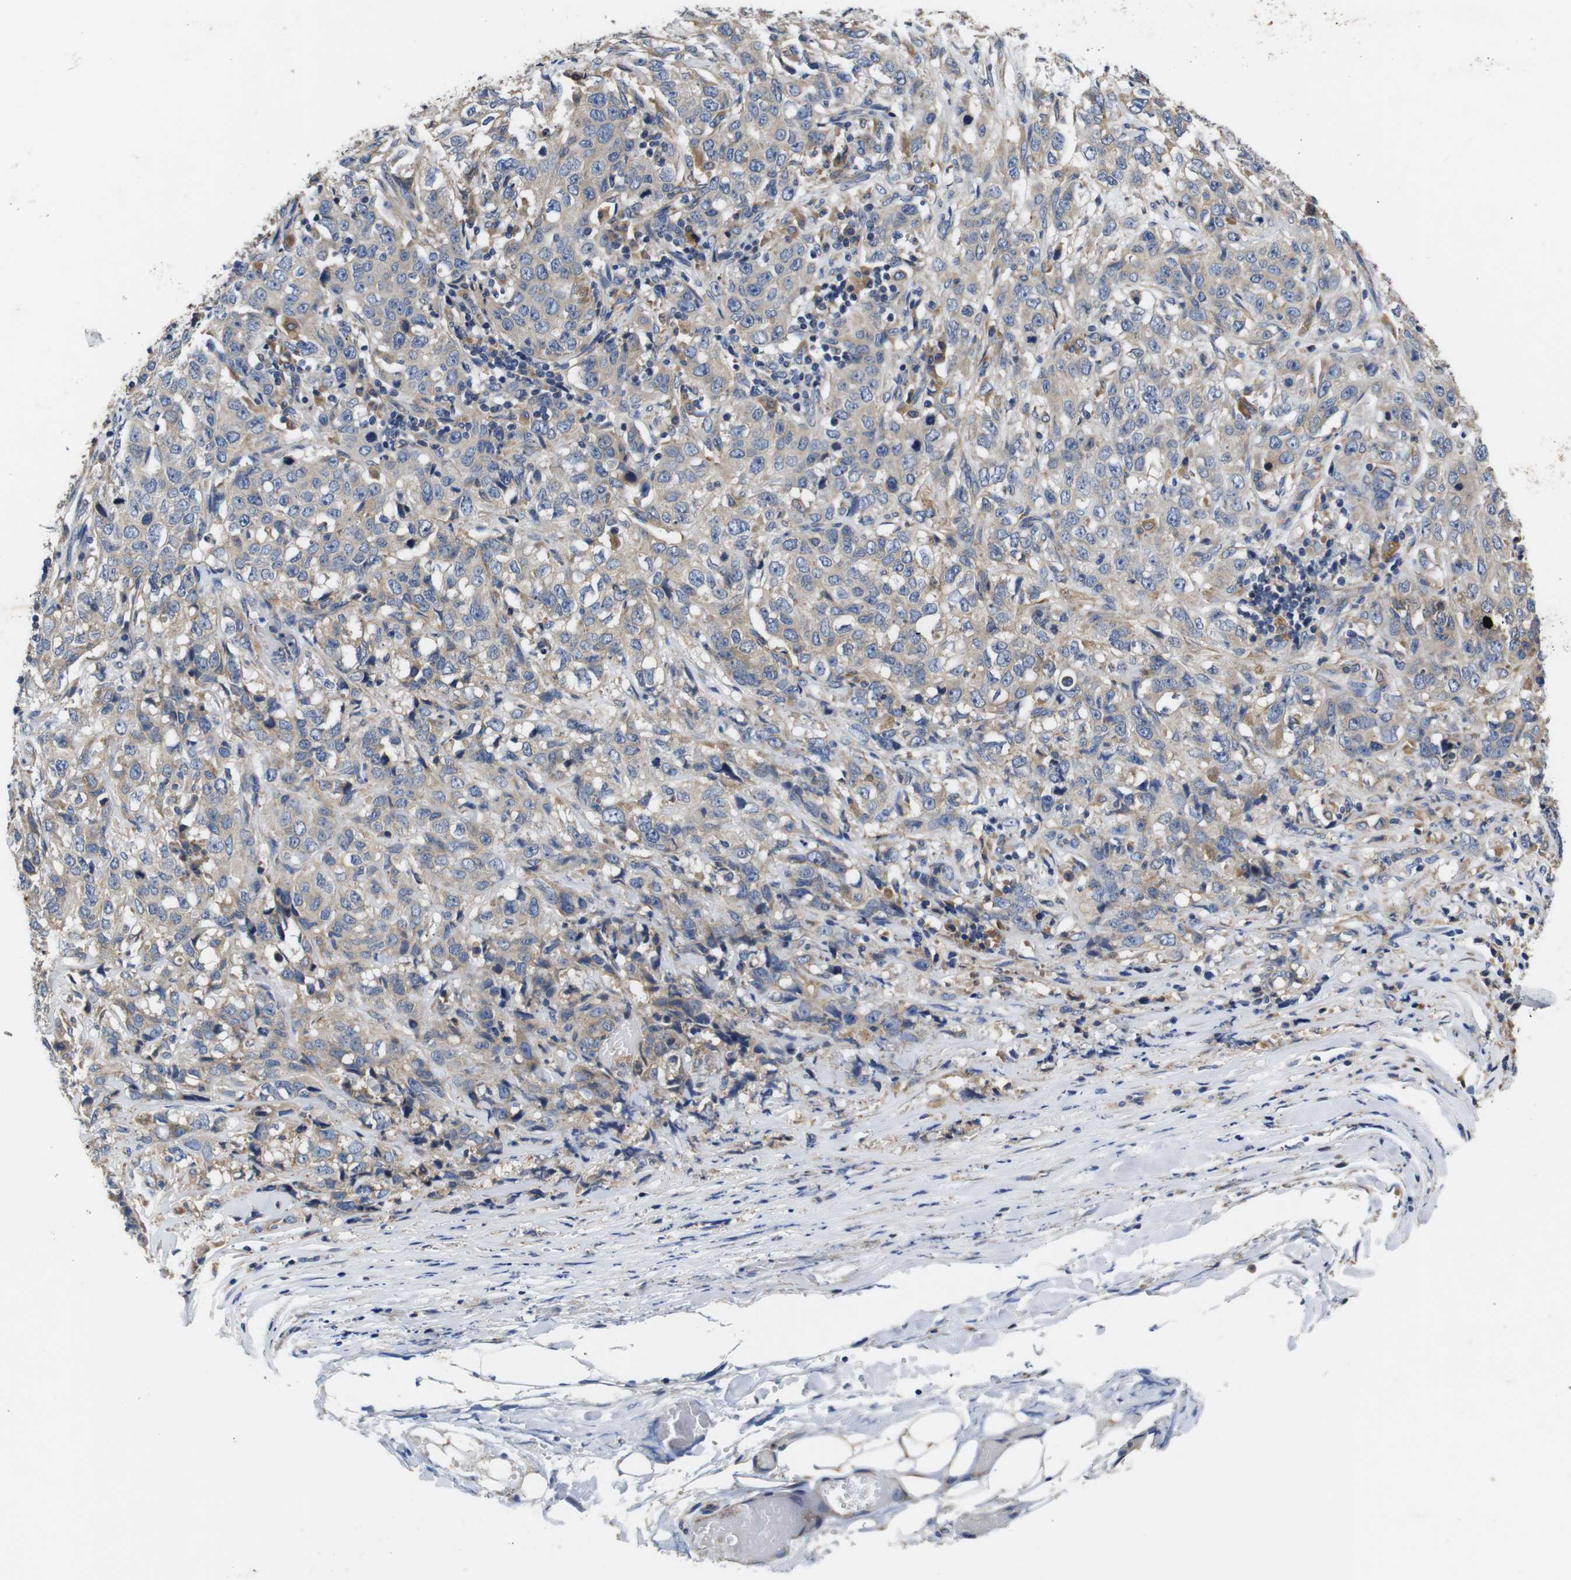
{"staining": {"intensity": "weak", "quantity": ">75%", "location": "cytoplasmic/membranous"}, "tissue": "stomach cancer", "cell_type": "Tumor cells", "image_type": "cancer", "snomed": [{"axis": "morphology", "description": "Adenocarcinoma, NOS"}, {"axis": "topography", "description": "Stomach"}], "caption": "Immunohistochemical staining of stomach adenocarcinoma shows weak cytoplasmic/membranous protein positivity in approximately >75% of tumor cells. (Brightfield microscopy of DAB IHC at high magnification).", "gene": "MARCHF7", "patient": {"sex": "male", "age": 48}}